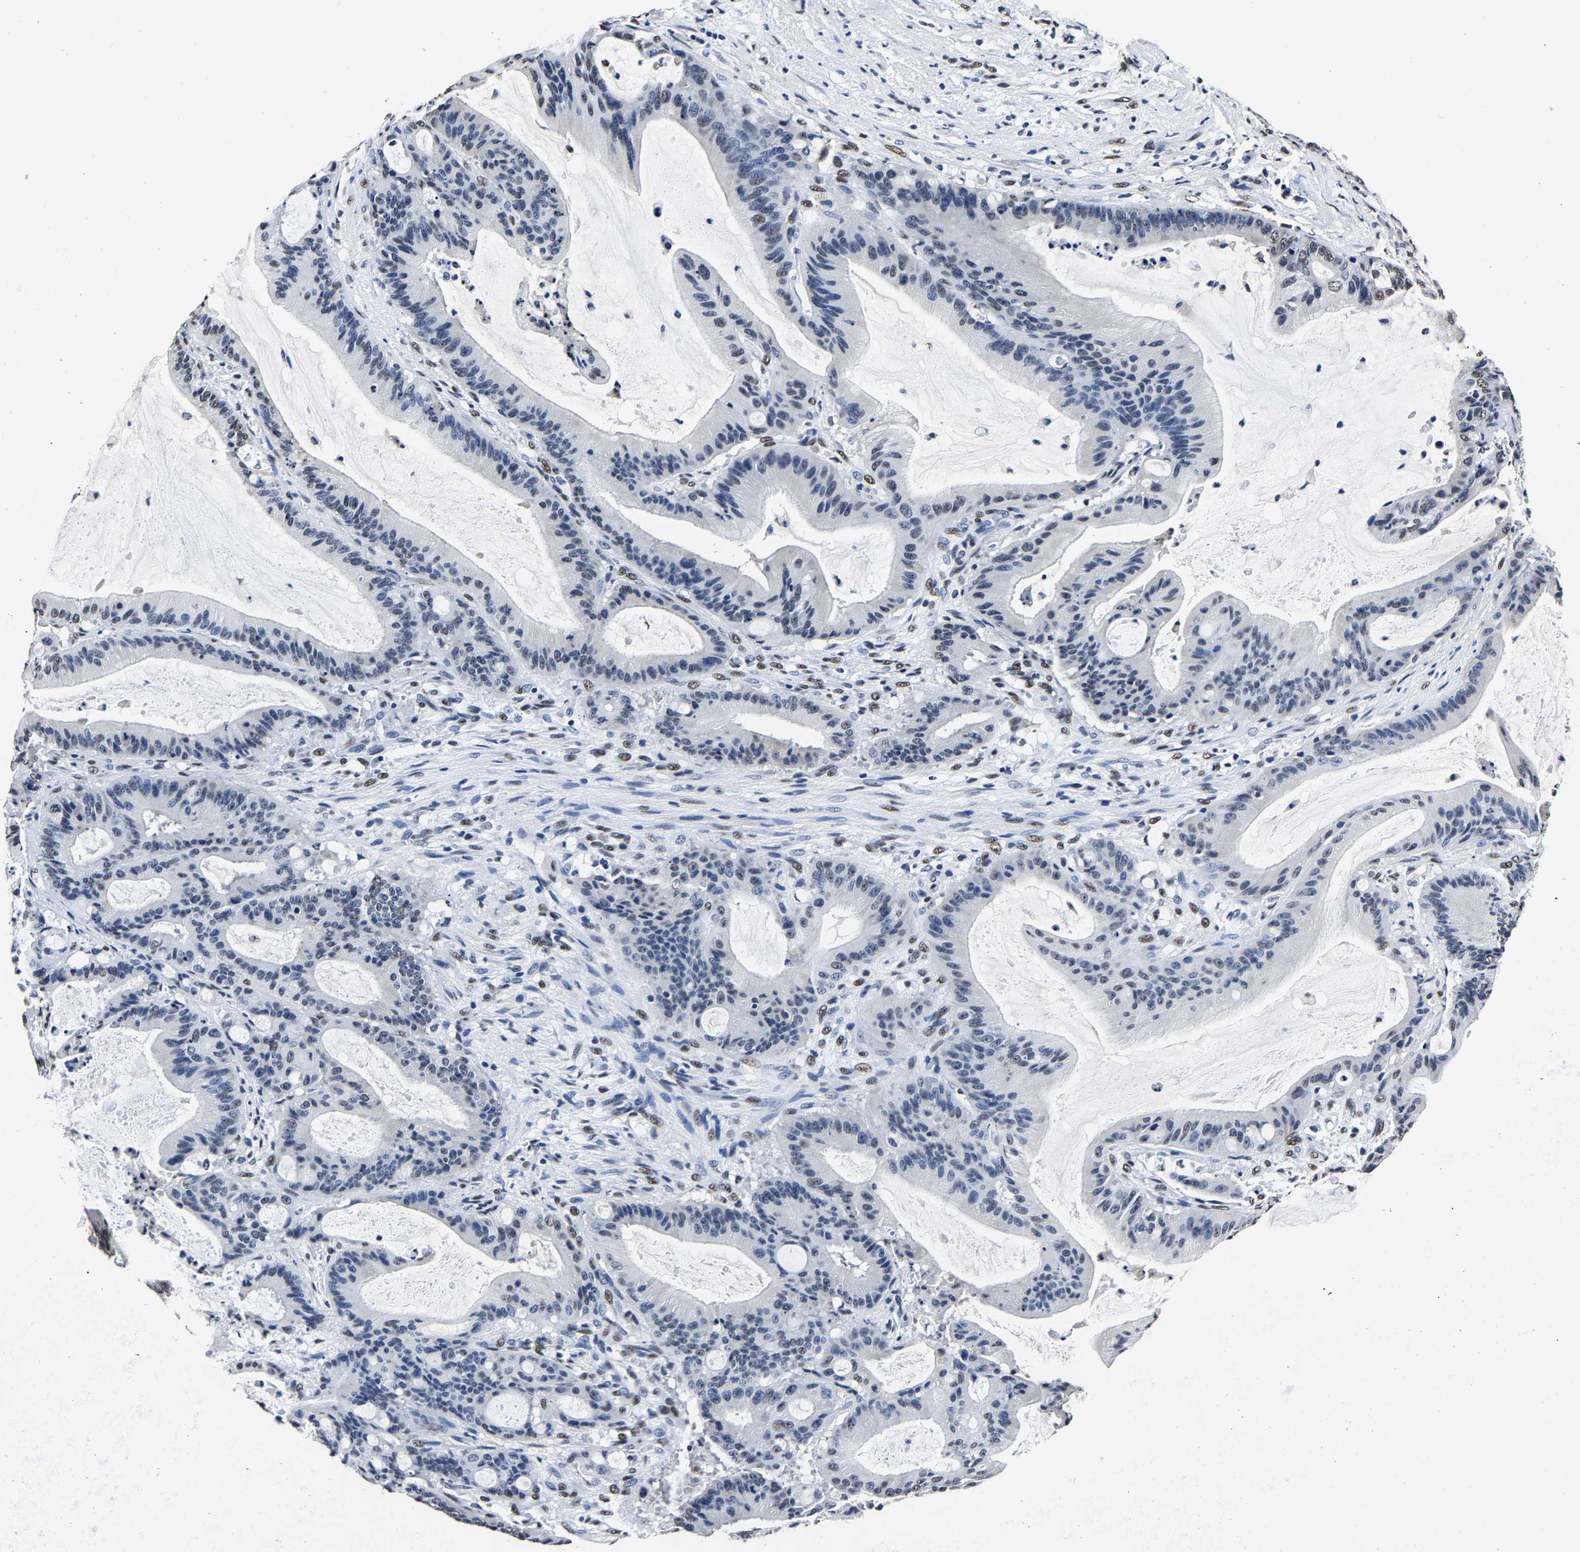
{"staining": {"intensity": "moderate", "quantity": "<25%", "location": "nuclear"}, "tissue": "liver cancer", "cell_type": "Tumor cells", "image_type": "cancer", "snomed": [{"axis": "morphology", "description": "Normal tissue, NOS"}, {"axis": "morphology", "description": "Cholangiocarcinoma"}, {"axis": "topography", "description": "Liver"}, {"axis": "topography", "description": "Peripheral nerve tissue"}], "caption": "A photomicrograph showing moderate nuclear staining in about <25% of tumor cells in liver cholangiocarcinoma, as visualized by brown immunohistochemical staining.", "gene": "RBM45", "patient": {"sex": "female", "age": 73}}